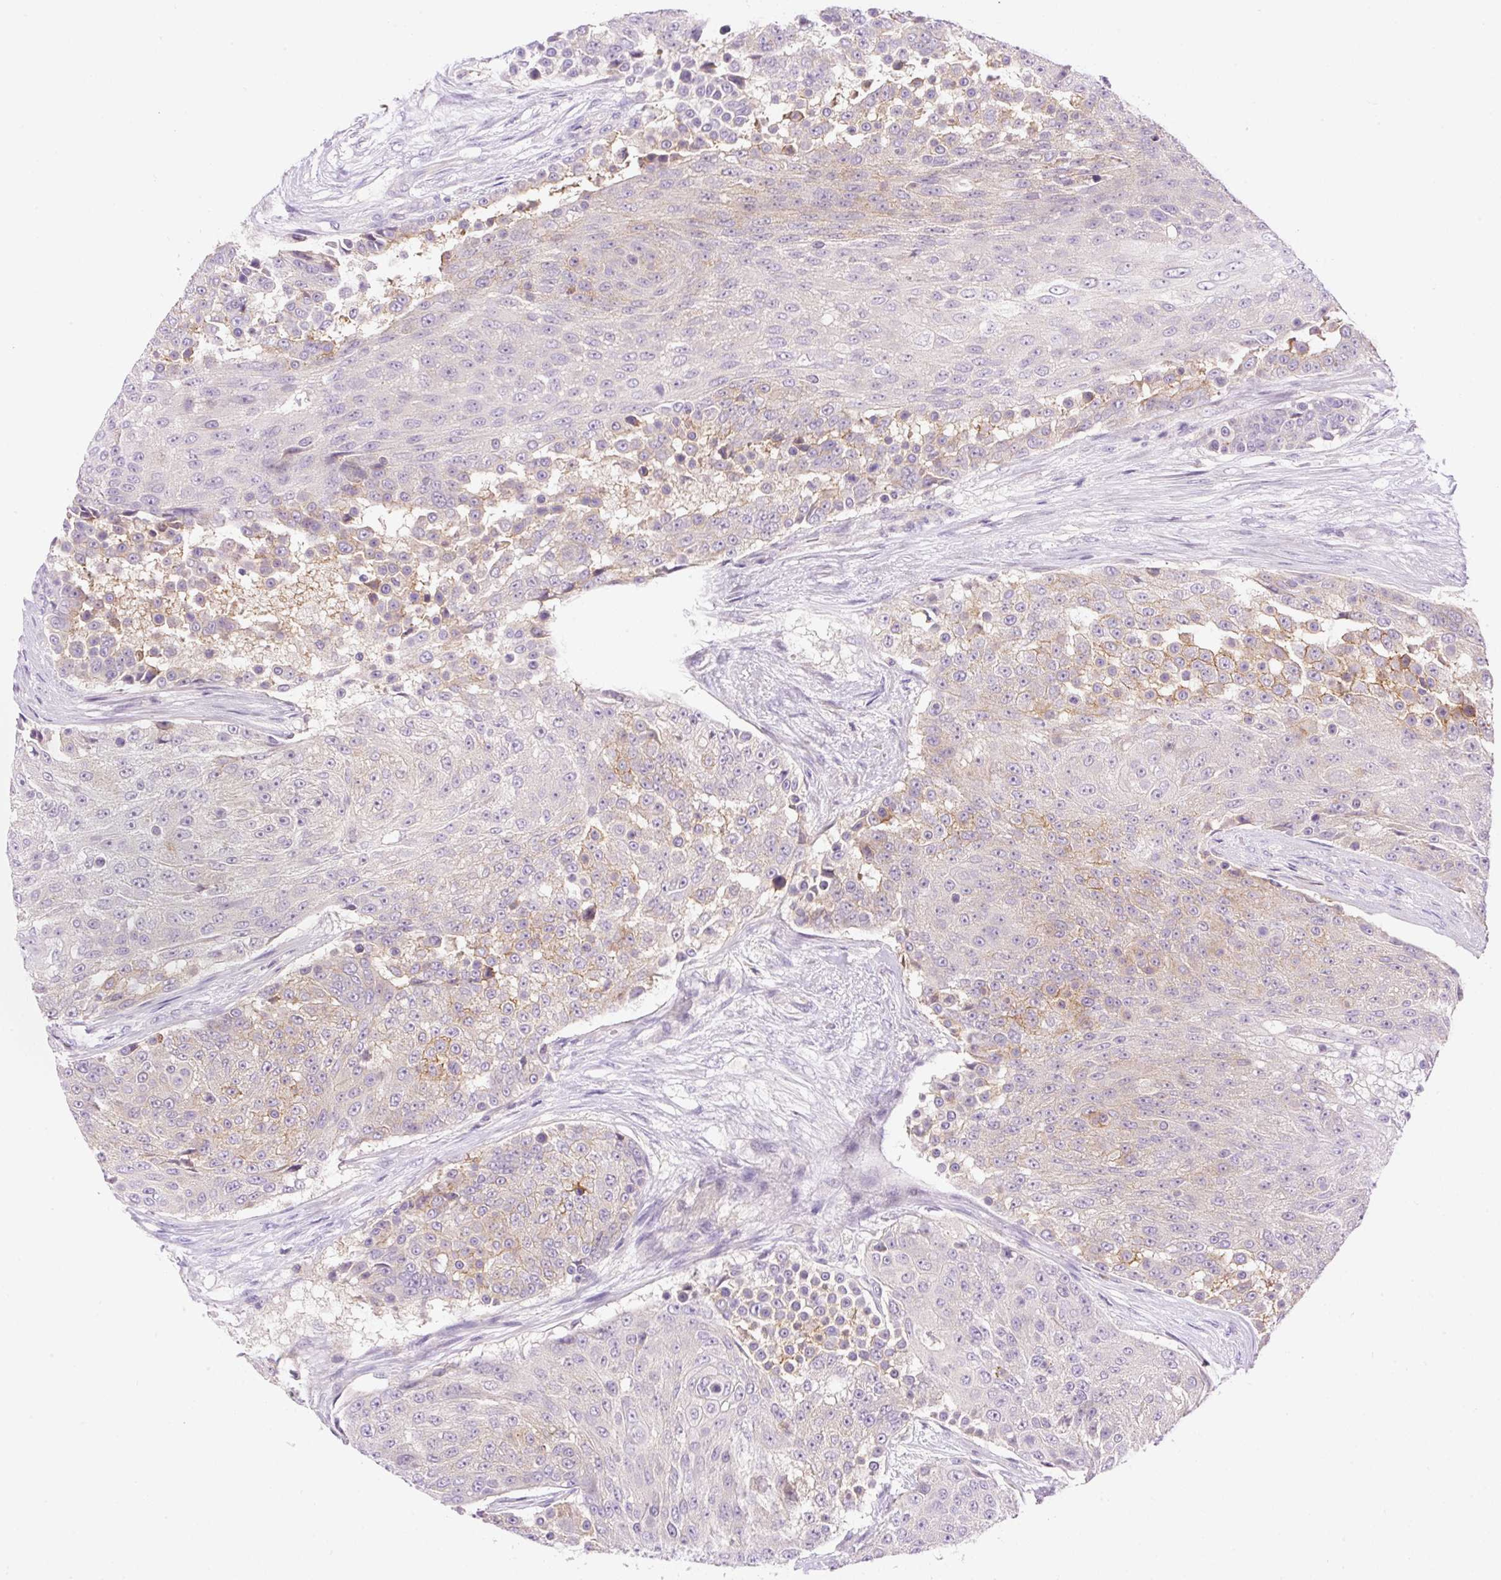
{"staining": {"intensity": "moderate", "quantity": "<25%", "location": "cytoplasmic/membranous"}, "tissue": "urothelial cancer", "cell_type": "Tumor cells", "image_type": "cancer", "snomed": [{"axis": "morphology", "description": "Urothelial carcinoma, High grade"}, {"axis": "topography", "description": "Urinary bladder"}], "caption": "About <25% of tumor cells in human urothelial cancer reveal moderate cytoplasmic/membranous protein expression as visualized by brown immunohistochemical staining.", "gene": "LHFPL5", "patient": {"sex": "female", "age": 63}}